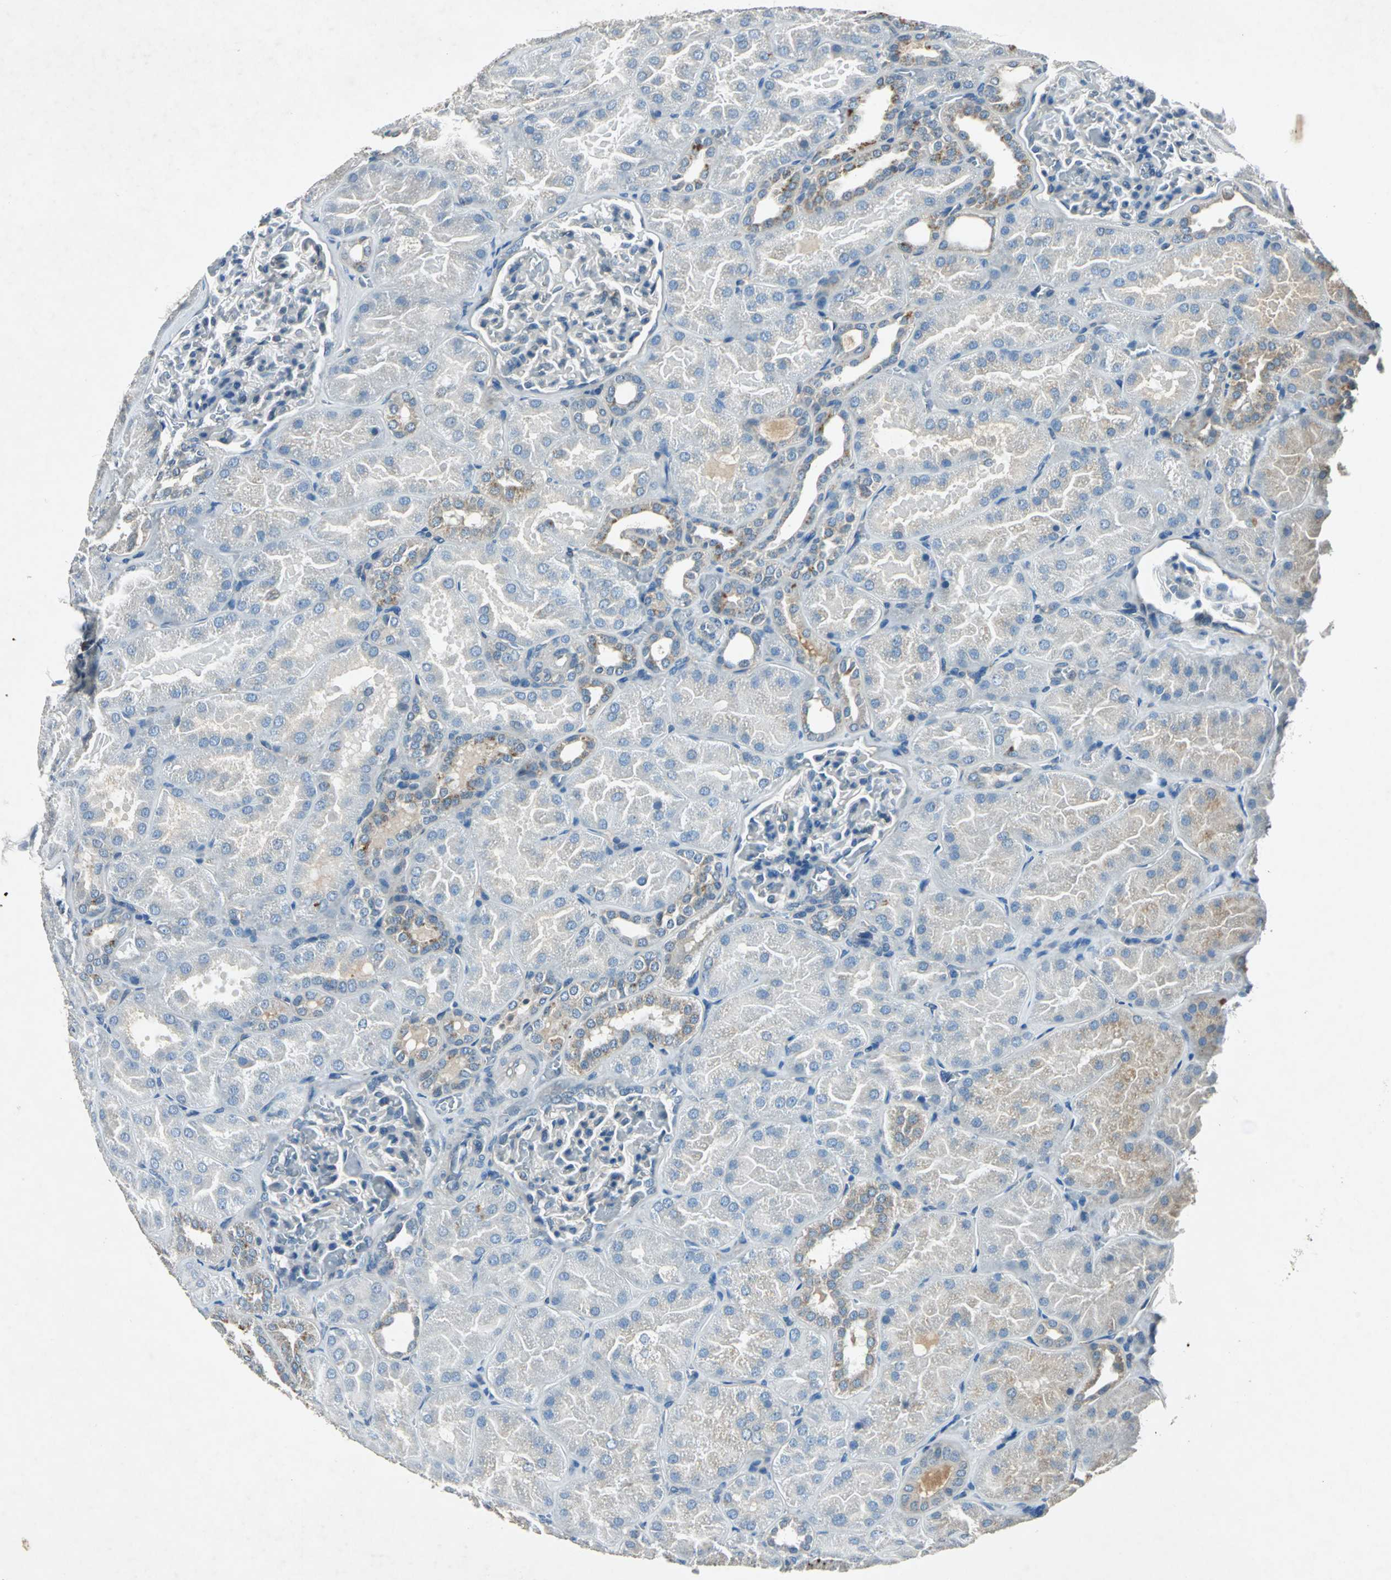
{"staining": {"intensity": "negative", "quantity": "none", "location": "none"}, "tissue": "kidney", "cell_type": "Cells in glomeruli", "image_type": "normal", "snomed": [{"axis": "morphology", "description": "Normal tissue, NOS"}, {"axis": "topography", "description": "Kidney"}], "caption": "High magnification brightfield microscopy of normal kidney stained with DAB (brown) and counterstained with hematoxylin (blue): cells in glomeruli show no significant positivity.", "gene": "SLC2A13", "patient": {"sex": "male", "age": 28}}